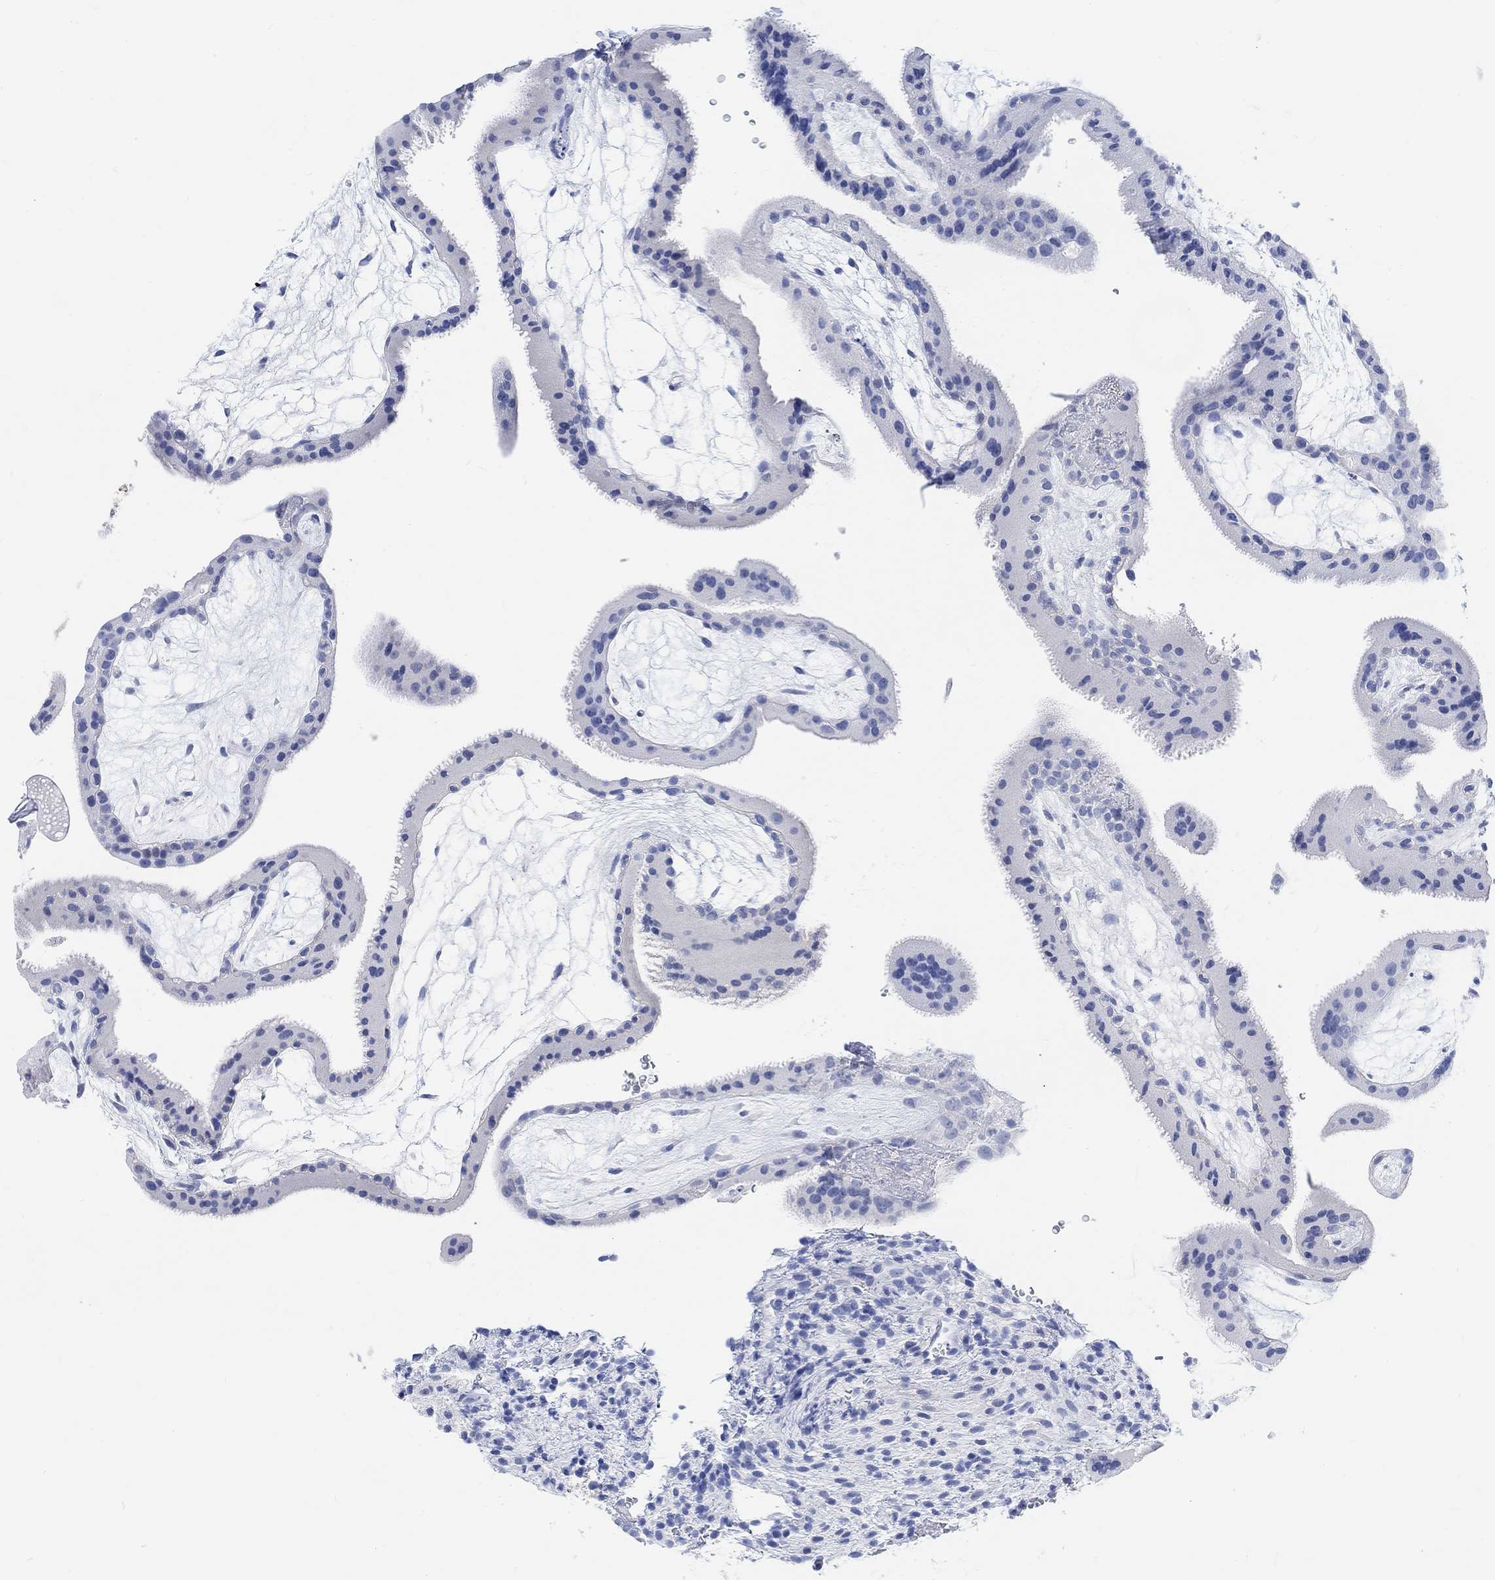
{"staining": {"intensity": "negative", "quantity": "none", "location": "none"}, "tissue": "placenta", "cell_type": "Decidual cells", "image_type": "normal", "snomed": [{"axis": "morphology", "description": "Normal tissue, NOS"}, {"axis": "topography", "description": "Placenta"}], "caption": "Decidual cells are negative for protein expression in normal human placenta. (DAB IHC visualized using brightfield microscopy, high magnification).", "gene": "ENO4", "patient": {"sex": "female", "age": 19}}